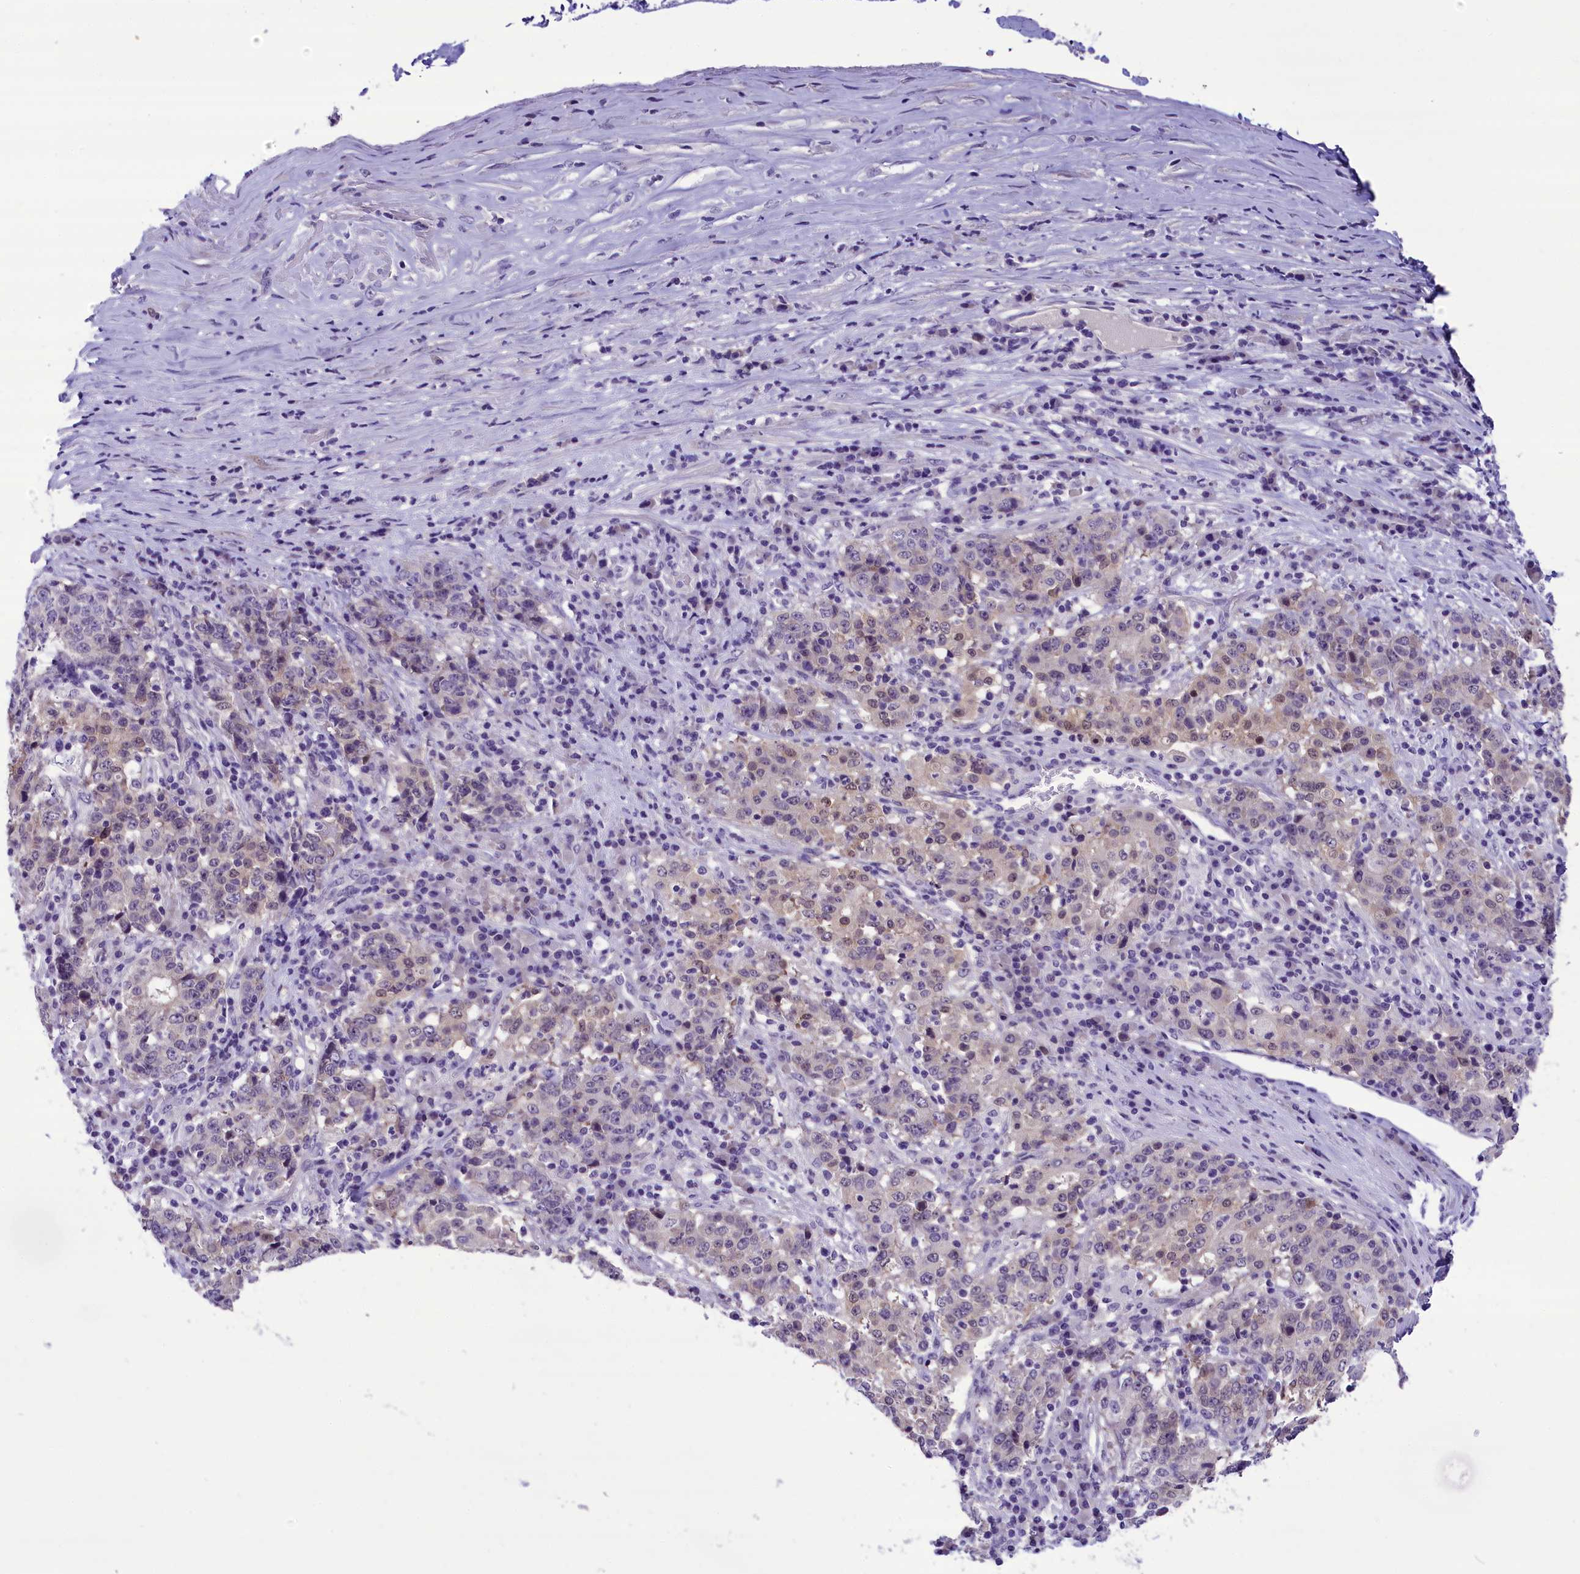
{"staining": {"intensity": "weak", "quantity": "<25%", "location": "nuclear"}, "tissue": "stomach cancer", "cell_type": "Tumor cells", "image_type": "cancer", "snomed": [{"axis": "morphology", "description": "Adenocarcinoma, NOS"}, {"axis": "topography", "description": "Stomach"}], "caption": "High magnification brightfield microscopy of stomach adenocarcinoma stained with DAB (3,3'-diaminobenzidine) (brown) and counterstained with hematoxylin (blue): tumor cells show no significant staining. (Stains: DAB (3,3'-diaminobenzidine) IHC with hematoxylin counter stain, Microscopy: brightfield microscopy at high magnification).", "gene": "PRR15", "patient": {"sex": "male", "age": 59}}